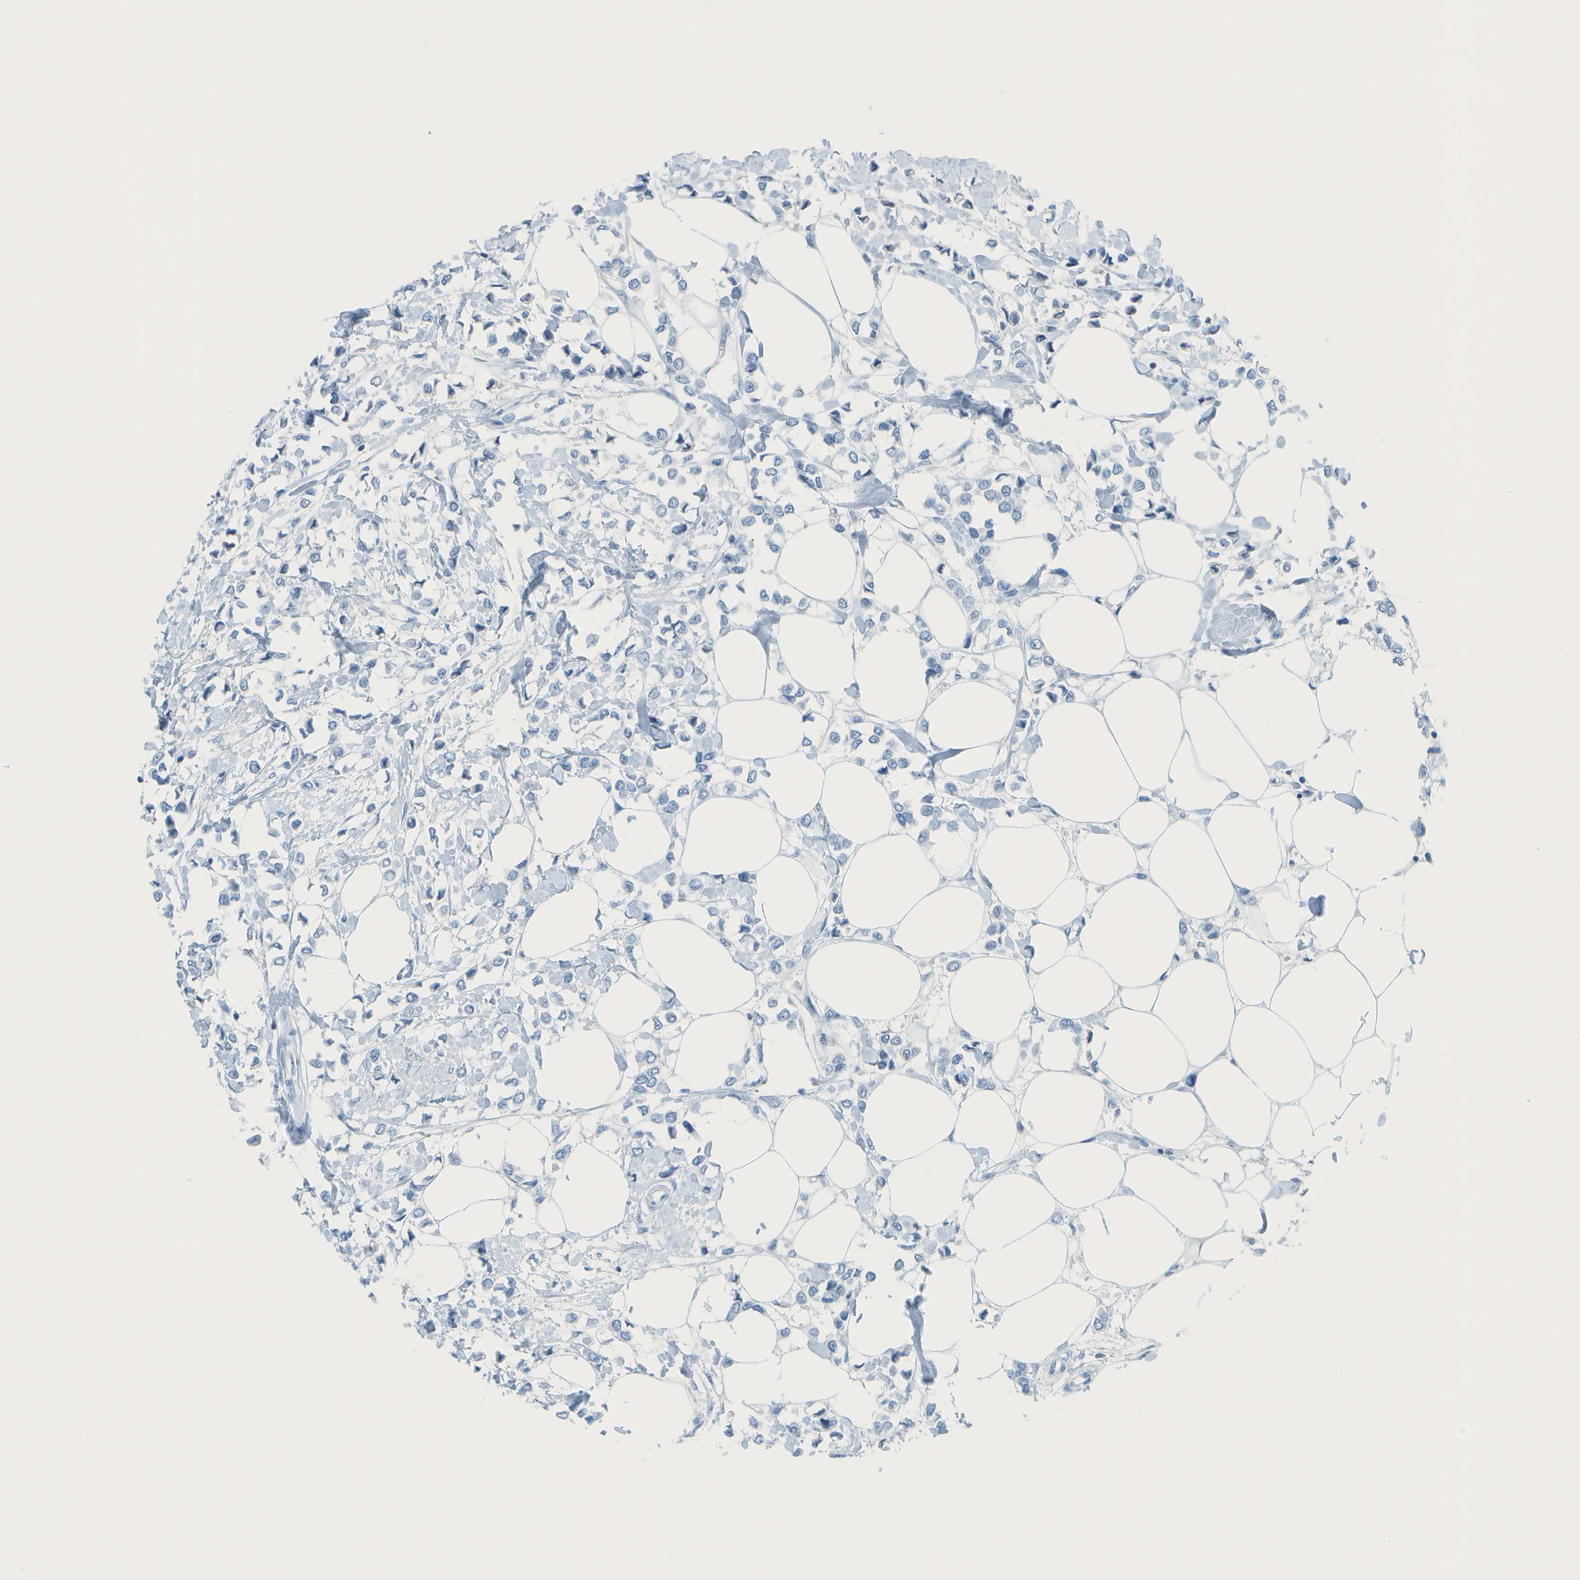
{"staining": {"intensity": "negative", "quantity": "none", "location": "none"}, "tissue": "breast cancer", "cell_type": "Tumor cells", "image_type": "cancer", "snomed": [{"axis": "morphology", "description": "Lobular carcinoma"}, {"axis": "topography", "description": "Breast"}], "caption": "Immunohistochemistry (IHC) histopathology image of neoplastic tissue: breast cancer stained with DAB shows no significant protein positivity in tumor cells.", "gene": "C1S", "patient": {"sex": "female", "age": 51}}